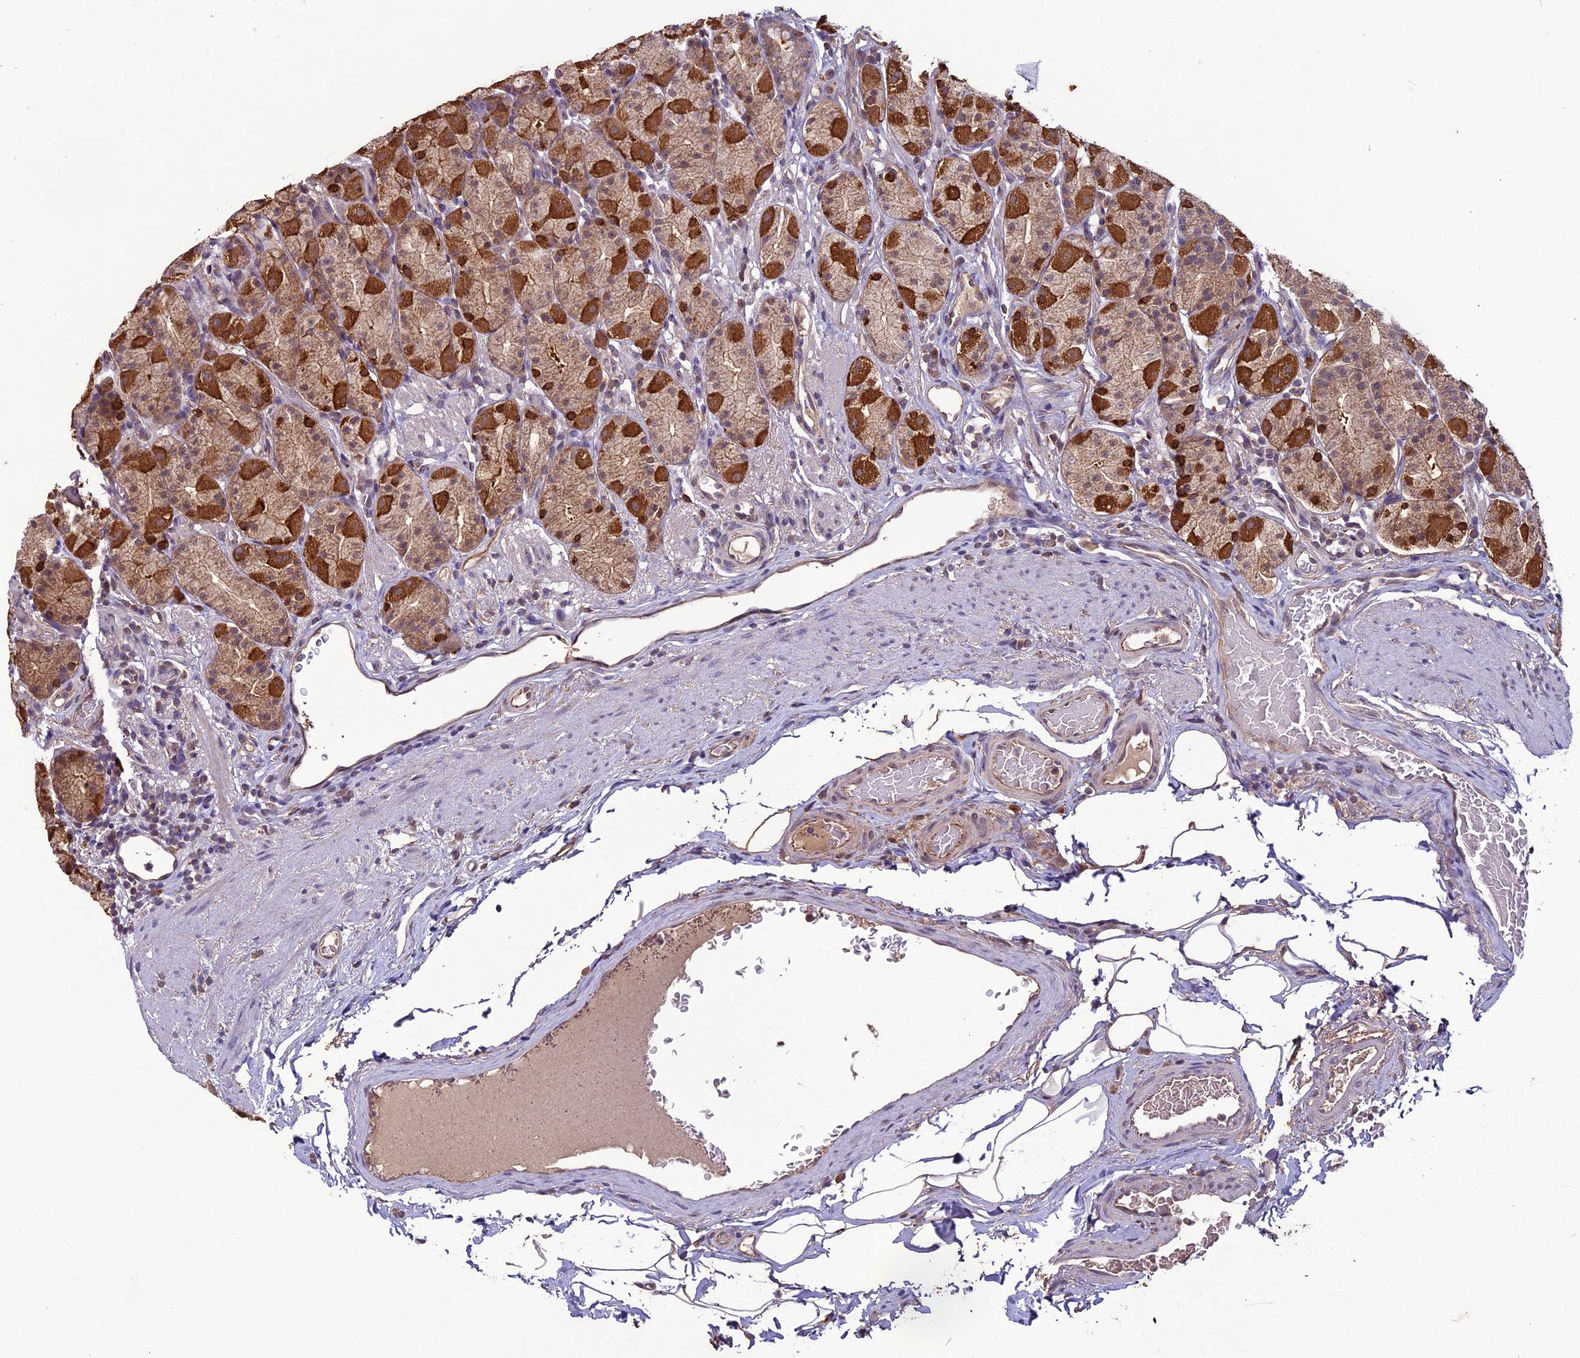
{"staining": {"intensity": "strong", "quantity": "25%-75%", "location": "cytoplasmic/membranous"}, "tissue": "stomach", "cell_type": "Glandular cells", "image_type": "normal", "snomed": [{"axis": "morphology", "description": "Normal tissue, NOS"}, {"axis": "topography", "description": "Stomach, upper"}, {"axis": "topography", "description": "Stomach, lower"}, {"axis": "topography", "description": "Small intestine"}], "caption": "Brown immunohistochemical staining in unremarkable human stomach reveals strong cytoplasmic/membranous positivity in about 25%-75% of glandular cells. Immunohistochemistry (ihc) stains the protein in brown and the nuclei are stained blue.", "gene": "C3orf70", "patient": {"sex": "male", "age": 68}}